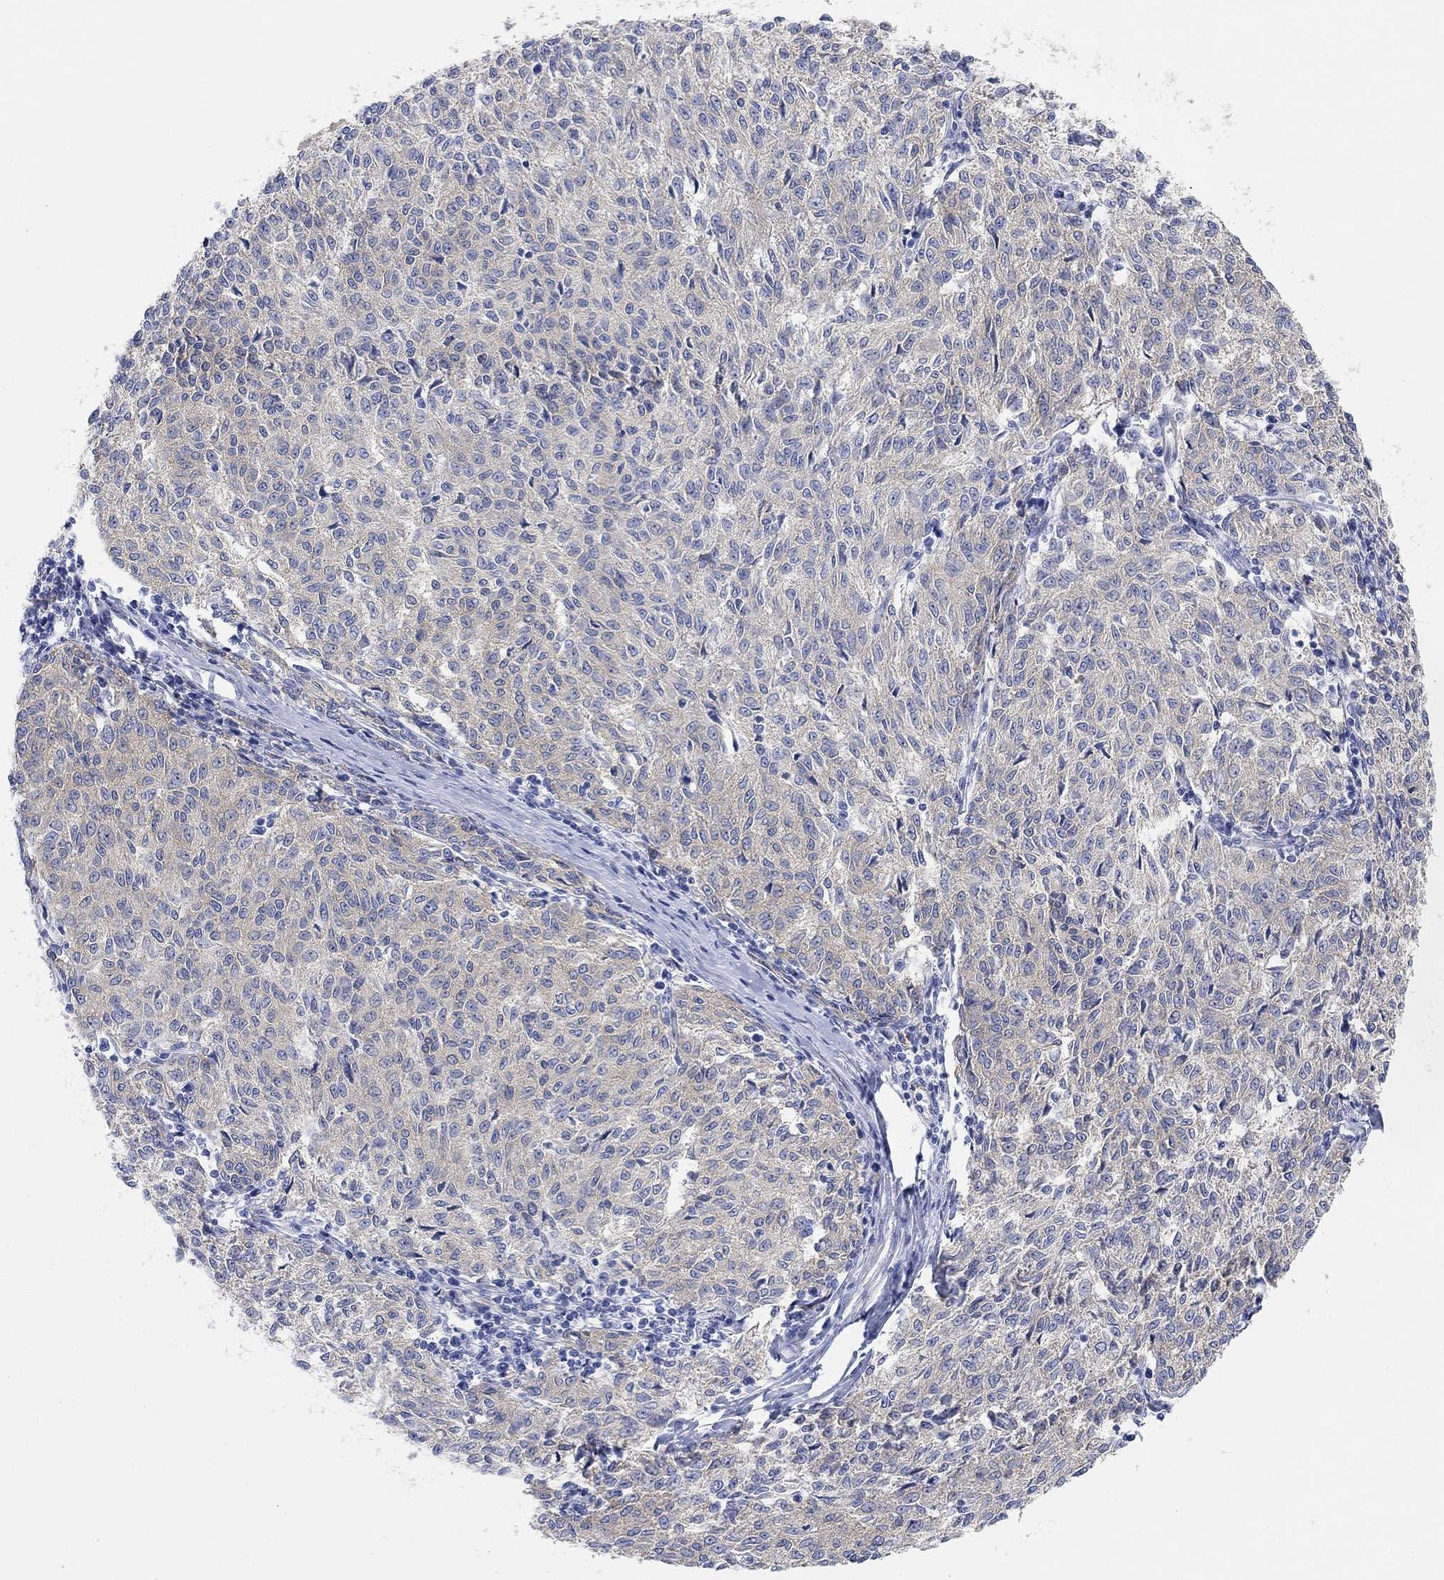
{"staining": {"intensity": "weak", "quantity": "25%-75%", "location": "cytoplasmic/membranous"}, "tissue": "melanoma", "cell_type": "Tumor cells", "image_type": "cancer", "snomed": [{"axis": "morphology", "description": "Malignant melanoma, NOS"}, {"axis": "topography", "description": "Skin"}], "caption": "Brown immunohistochemical staining in melanoma shows weak cytoplasmic/membranous positivity in approximately 25%-75% of tumor cells.", "gene": "RGS1", "patient": {"sex": "female", "age": 72}}